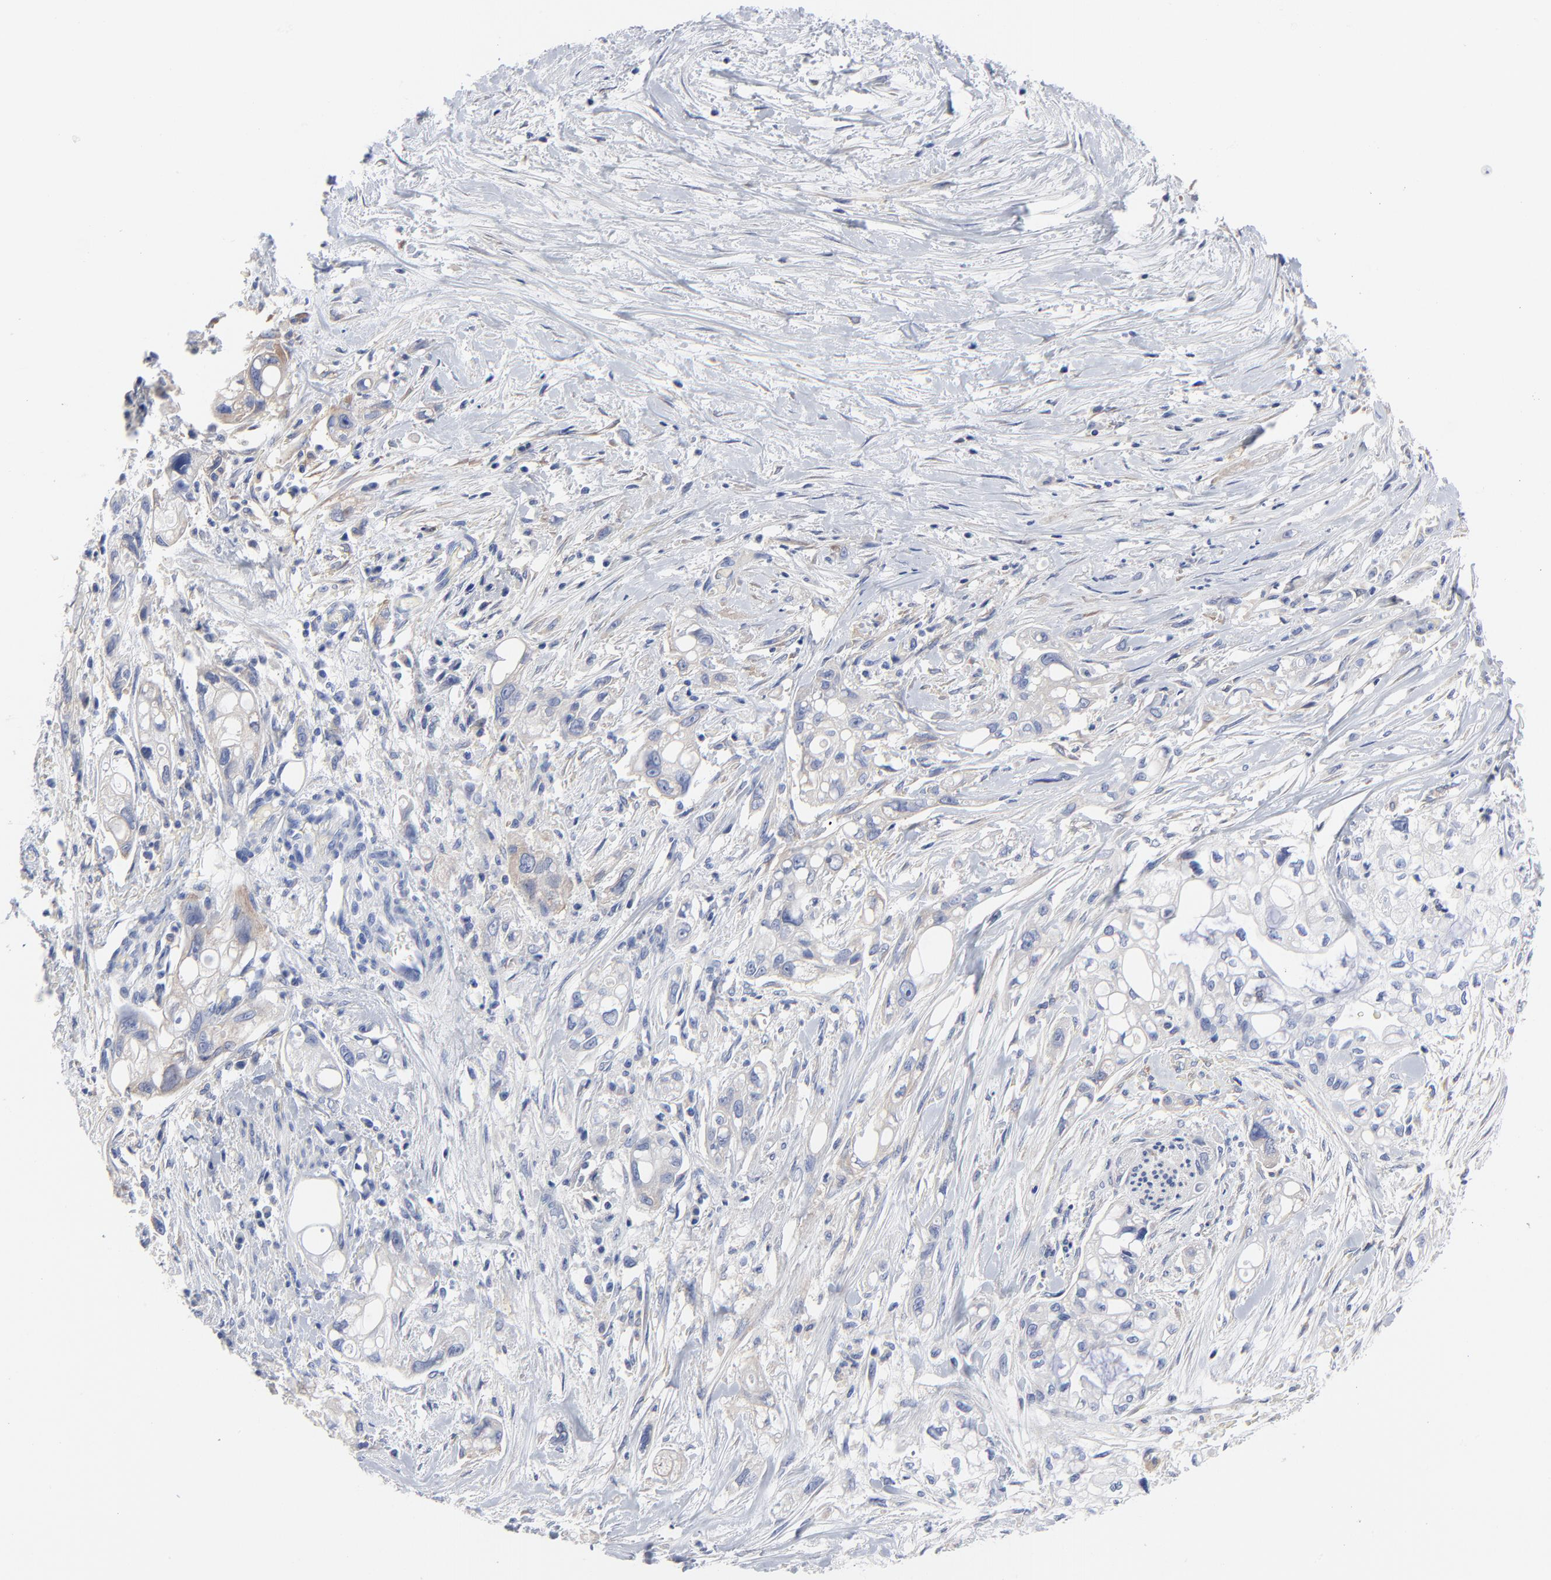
{"staining": {"intensity": "negative", "quantity": "none", "location": "none"}, "tissue": "pancreatic cancer", "cell_type": "Tumor cells", "image_type": "cancer", "snomed": [{"axis": "morphology", "description": "Normal tissue, NOS"}, {"axis": "topography", "description": "Pancreas"}], "caption": "The histopathology image shows no staining of tumor cells in pancreatic cancer.", "gene": "STAT2", "patient": {"sex": "male", "age": 42}}